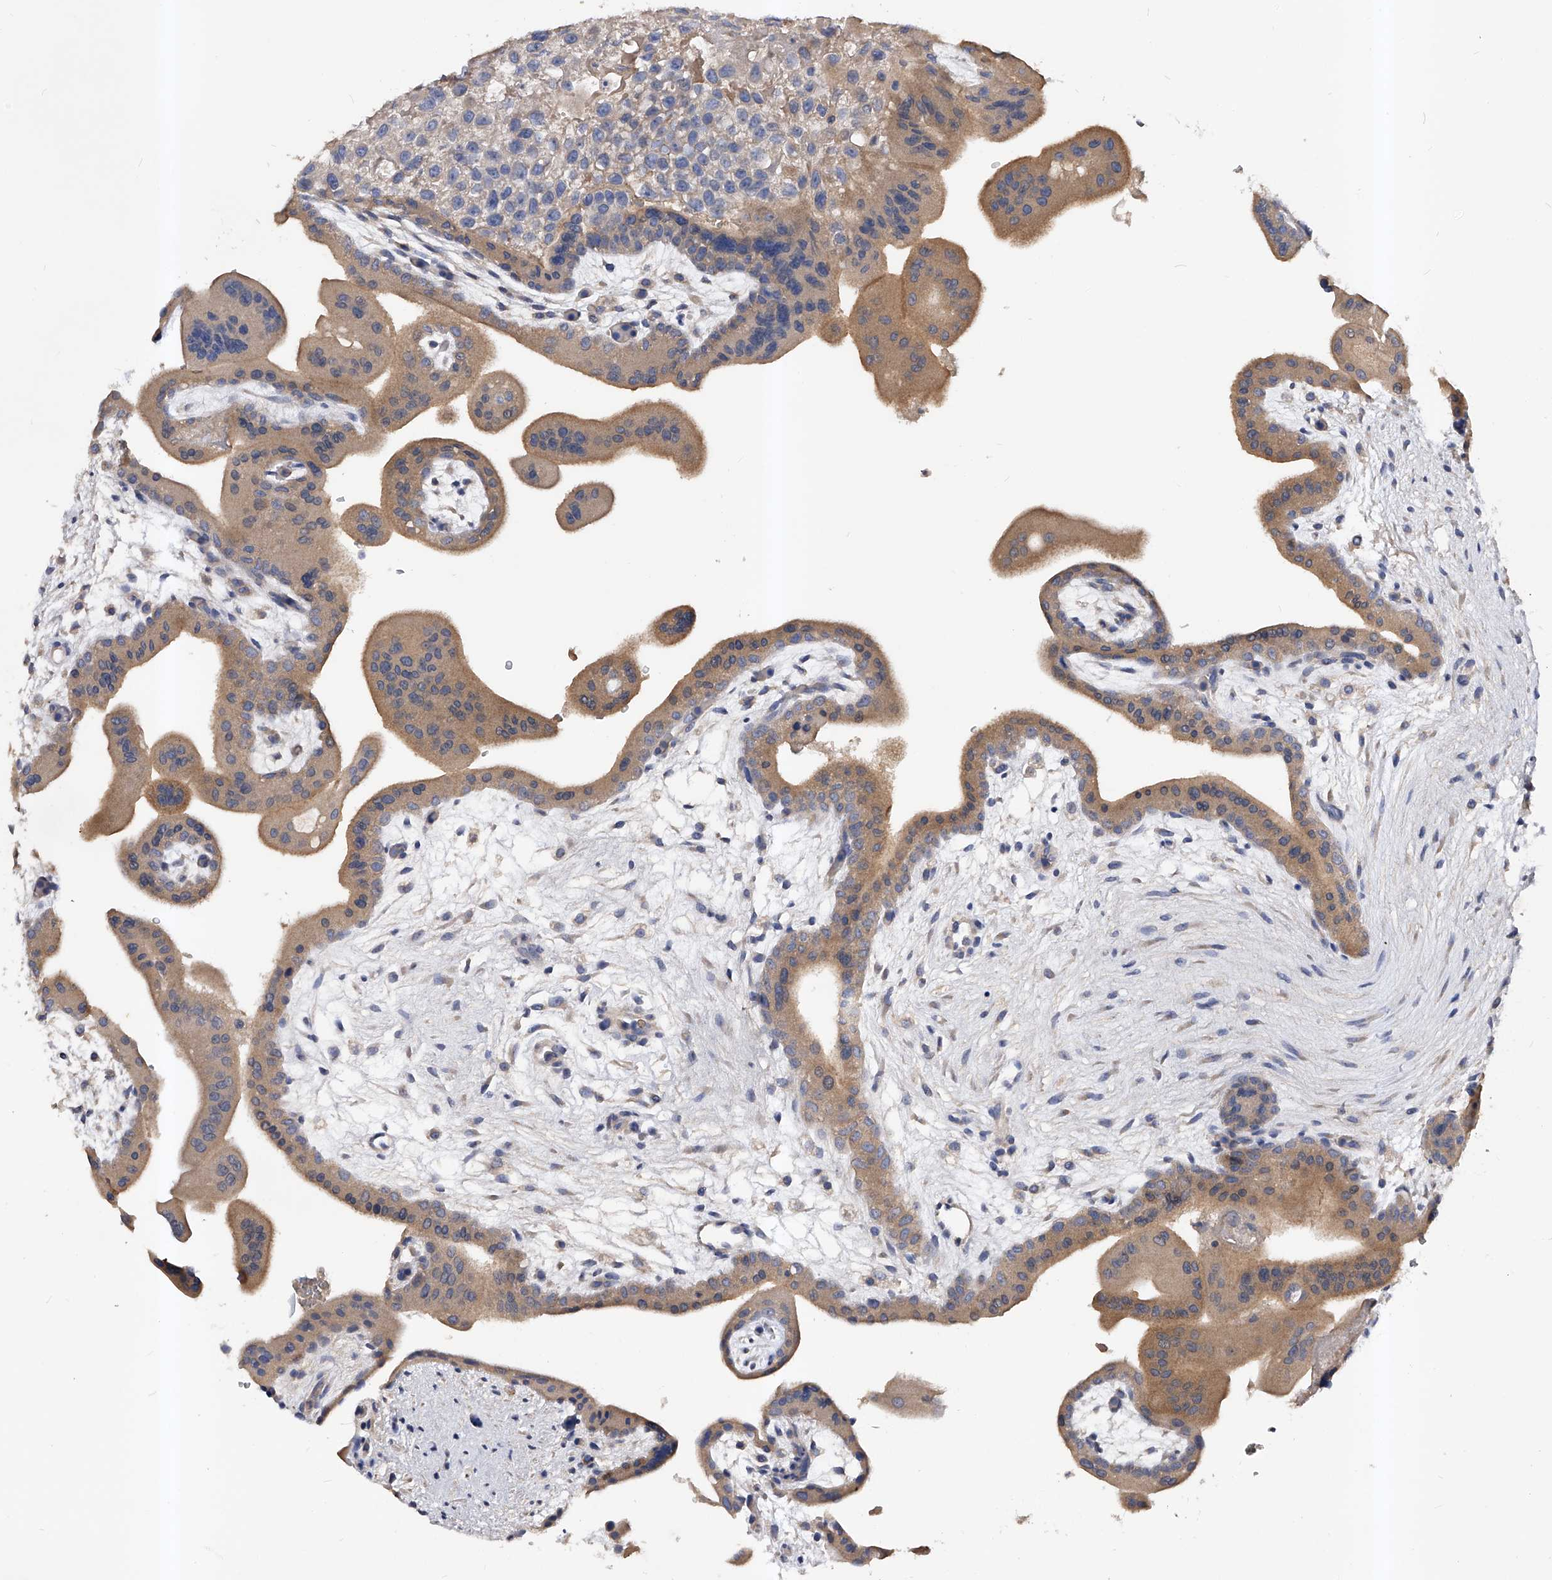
{"staining": {"intensity": "weak", "quantity": ">75%", "location": "cytoplasmic/membranous"}, "tissue": "placenta", "cell_type": "Decidual cells", "image_type": "normal", "snomed": [{"axis": "morphology", "description": "Normal tissue, NOS"}, {"axis": "topography", "description": "Placenta"}], "caption": "IHC (DAB) staining of normal placenta displays weak cytoplasmic/membranous protein expression in approximately >75% of decidual cells. The protein of interest is shown in brown color, while the nuclei are stained blue.", "gene": "ARL4C", "patient": {"sex": "female", "age": 35}}